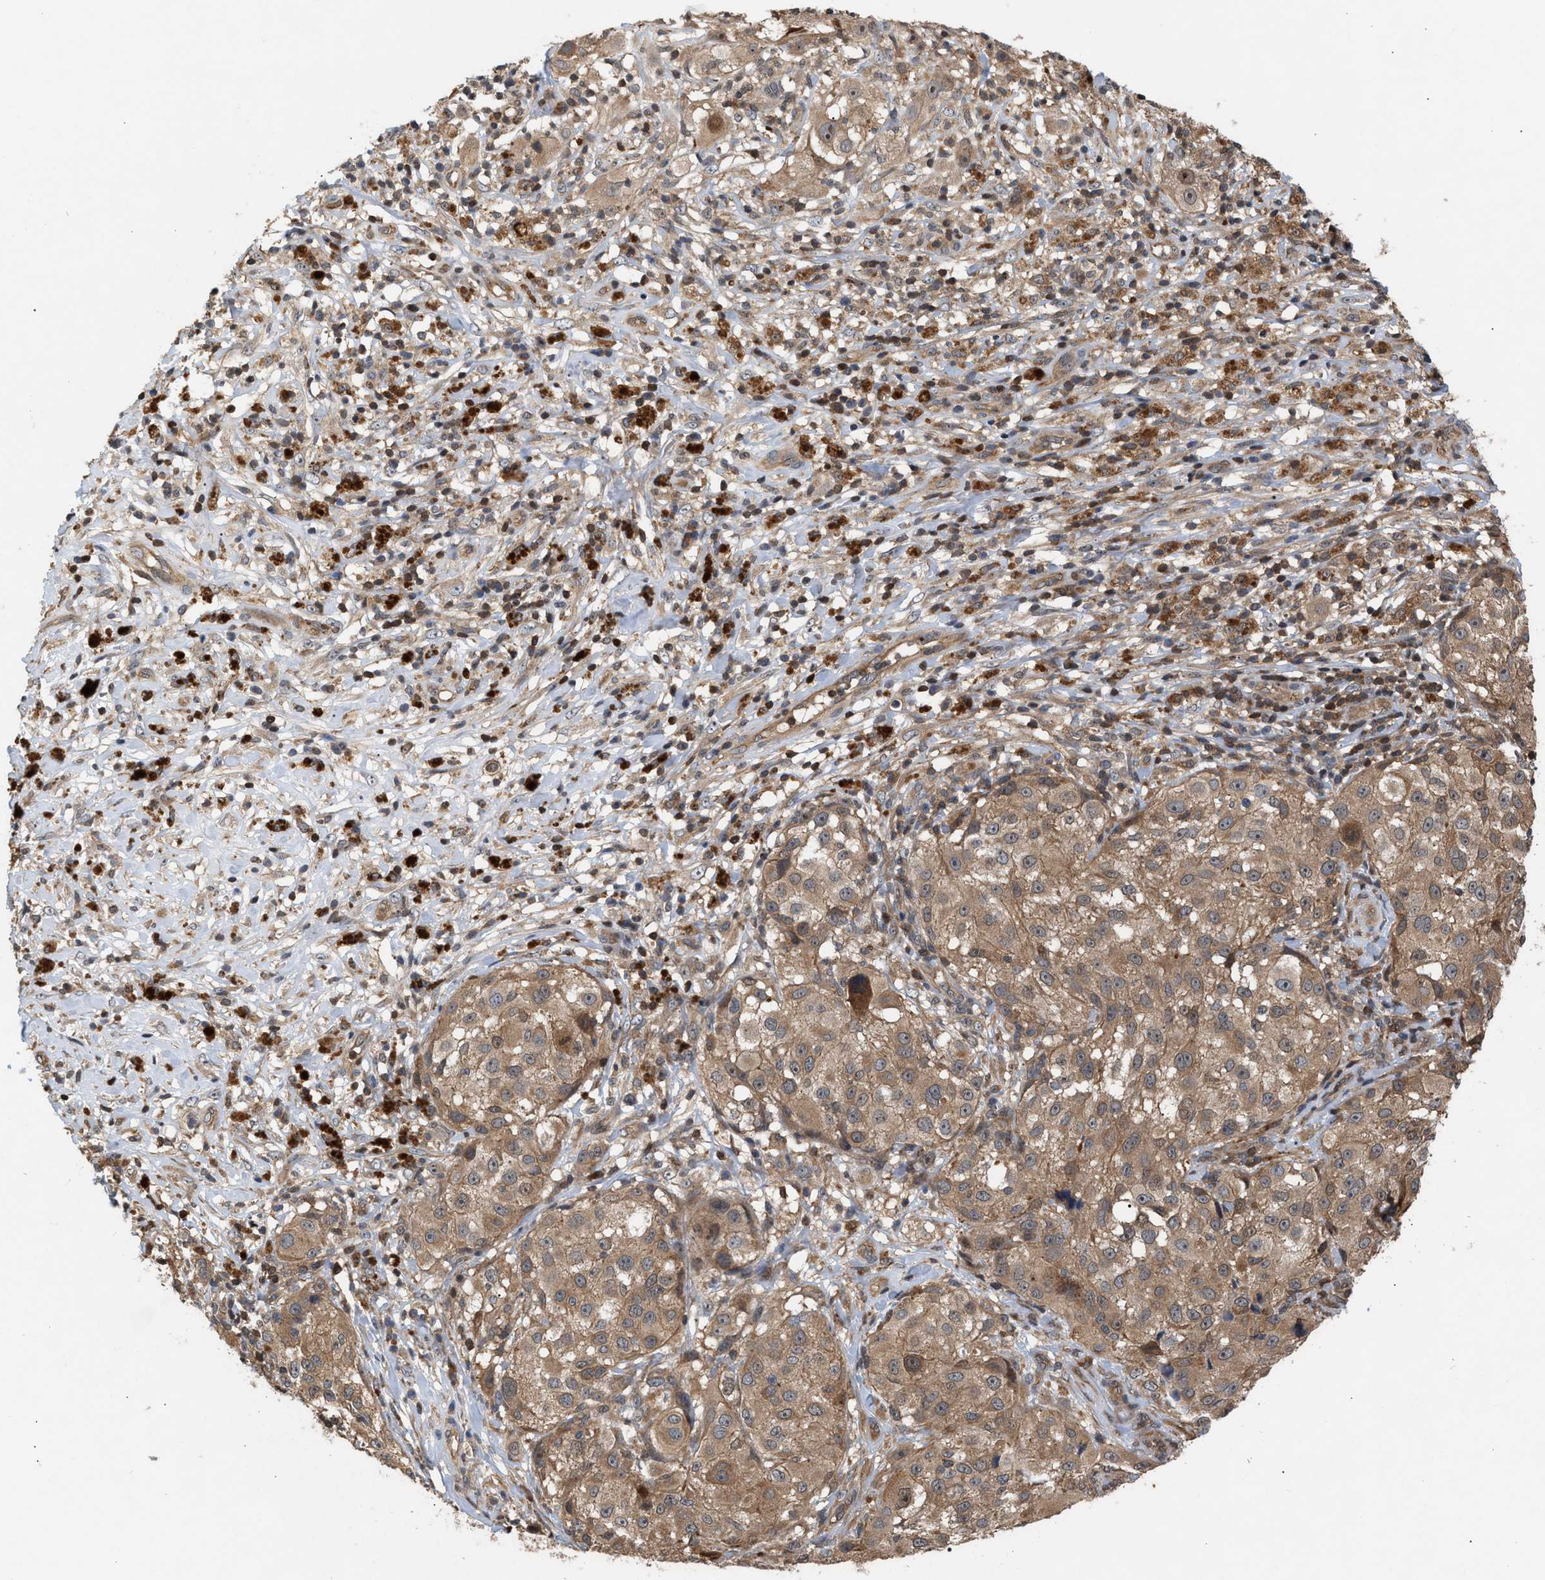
{"staining": {"intensity": "moderate", "quantity": ">75%", "location": "cytoplasmic/membranous"}, "tissue": "melanoma", "cell_type": "Tumor cells", "image_type": "cancer", "snomed": [{"axis": "morphology", "description": "Necrosis, NOS"}, {"axis": "morphology", "description": "Malignant melanoma, NOS"}, {"axis": "topography", "description": "Skin"}], "caption": "Malignant melanoma stained with immunohistochemistry displays moderate cytoplasmic/membranous staining in approximately >75% of tumor cells.", "gene": "GLOD4", "patient": {"sex": "female", "age": 87}}